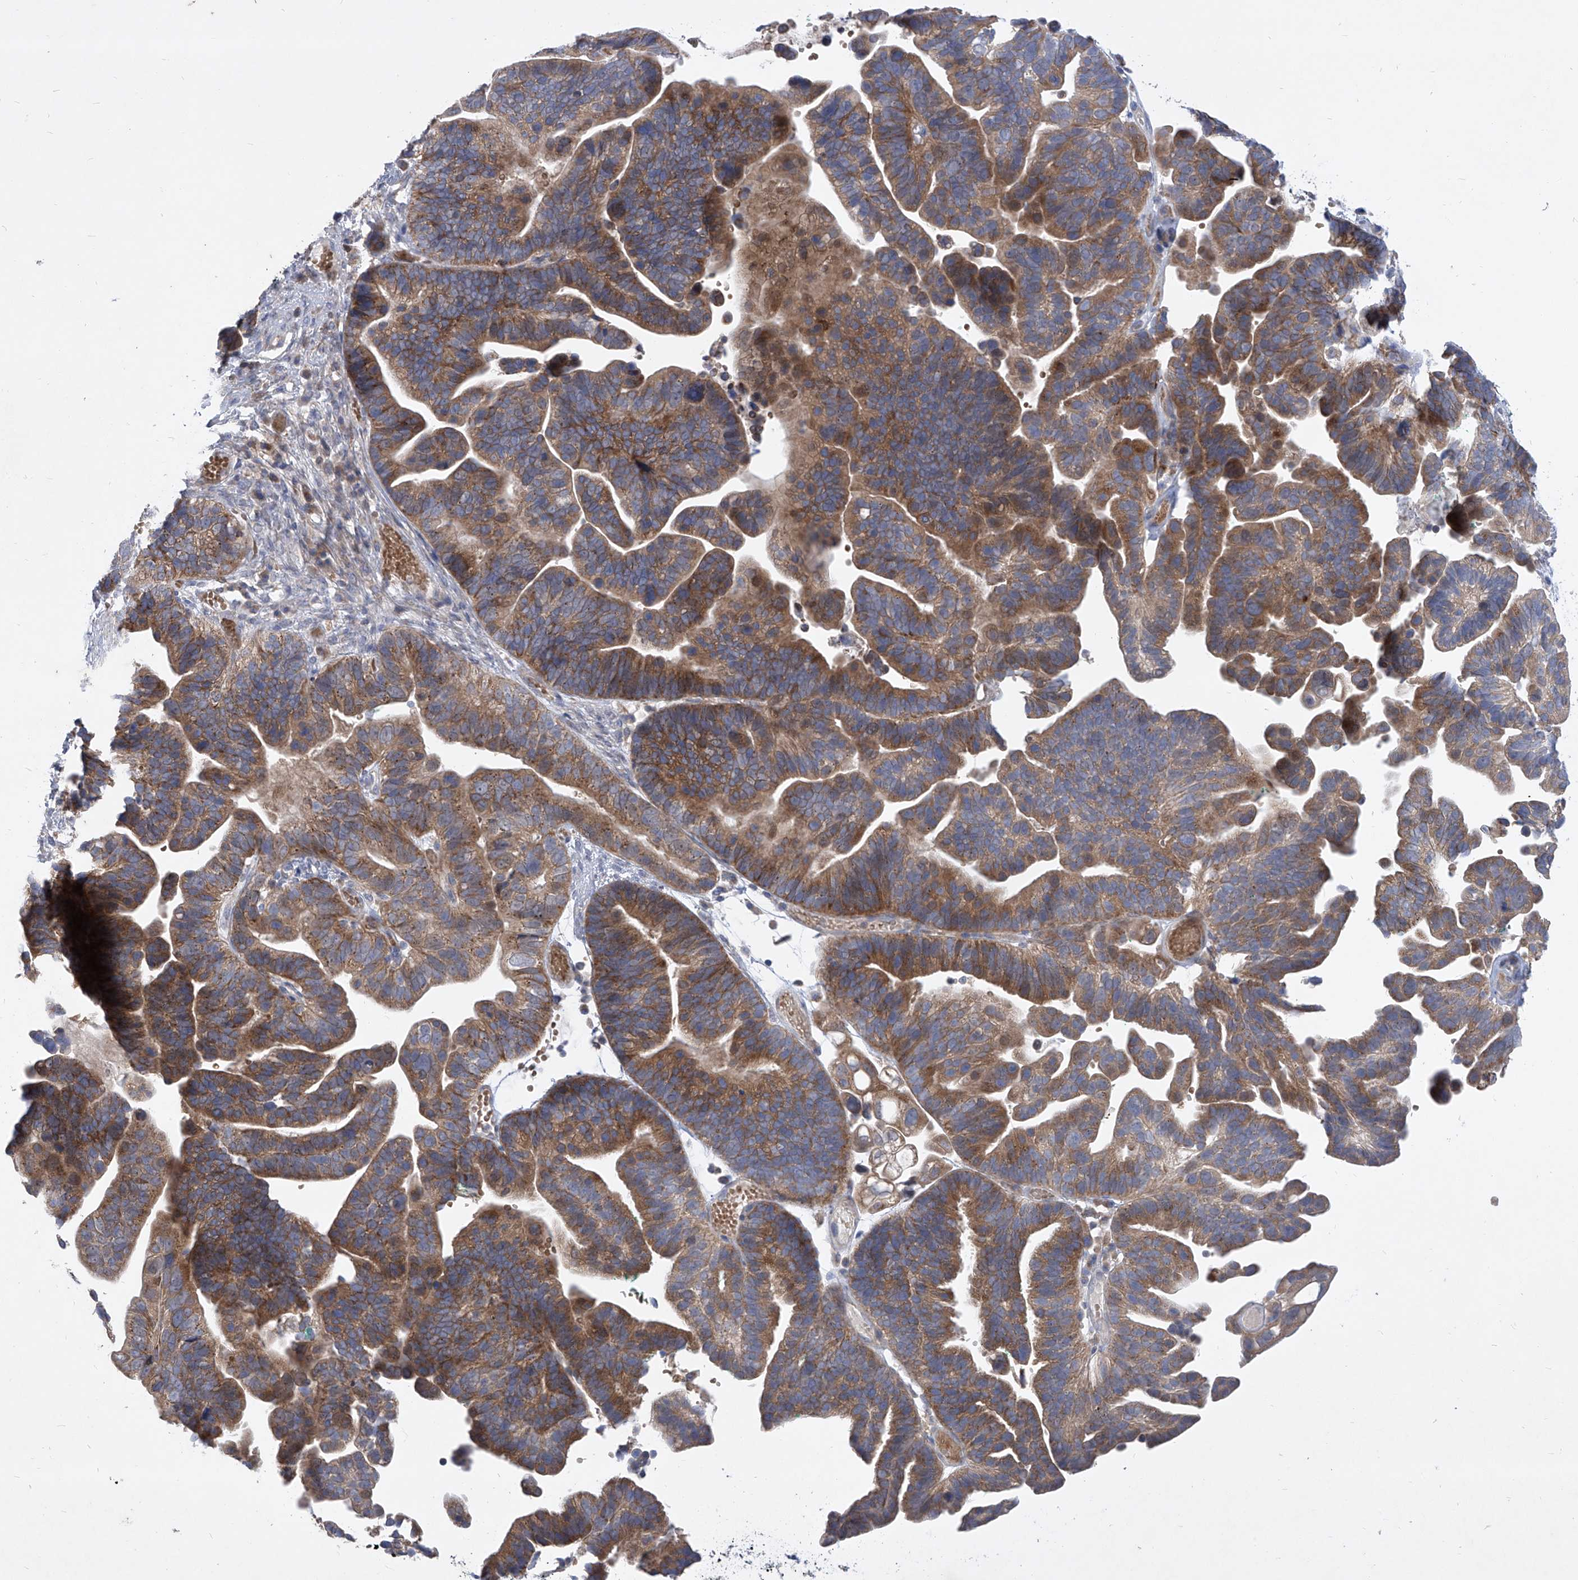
{"staining": {"intensity": "moderate", "quantity": ">75%", "location": "cytoplasmic/membranous"}, "tissue": "ovarian cancer", "cell_type": "Tumor cells", "image_type": "cancer", "snomed": [{"axis": "morphology", "description": "Cystadenocarcinoma, serous, NOS"}, {"axis": "topography", "description": "Ovary"}], "caption": "IHC photomicrograph of ovarian serous cystadenocarcinoma stained for a protein (brown), which displays medium levels of moderate cytoplasmic/membranous expression in approximately >75% of tumor cells.", "gene": "COQ3", "patient": {"sex": "female", "age": 56}}